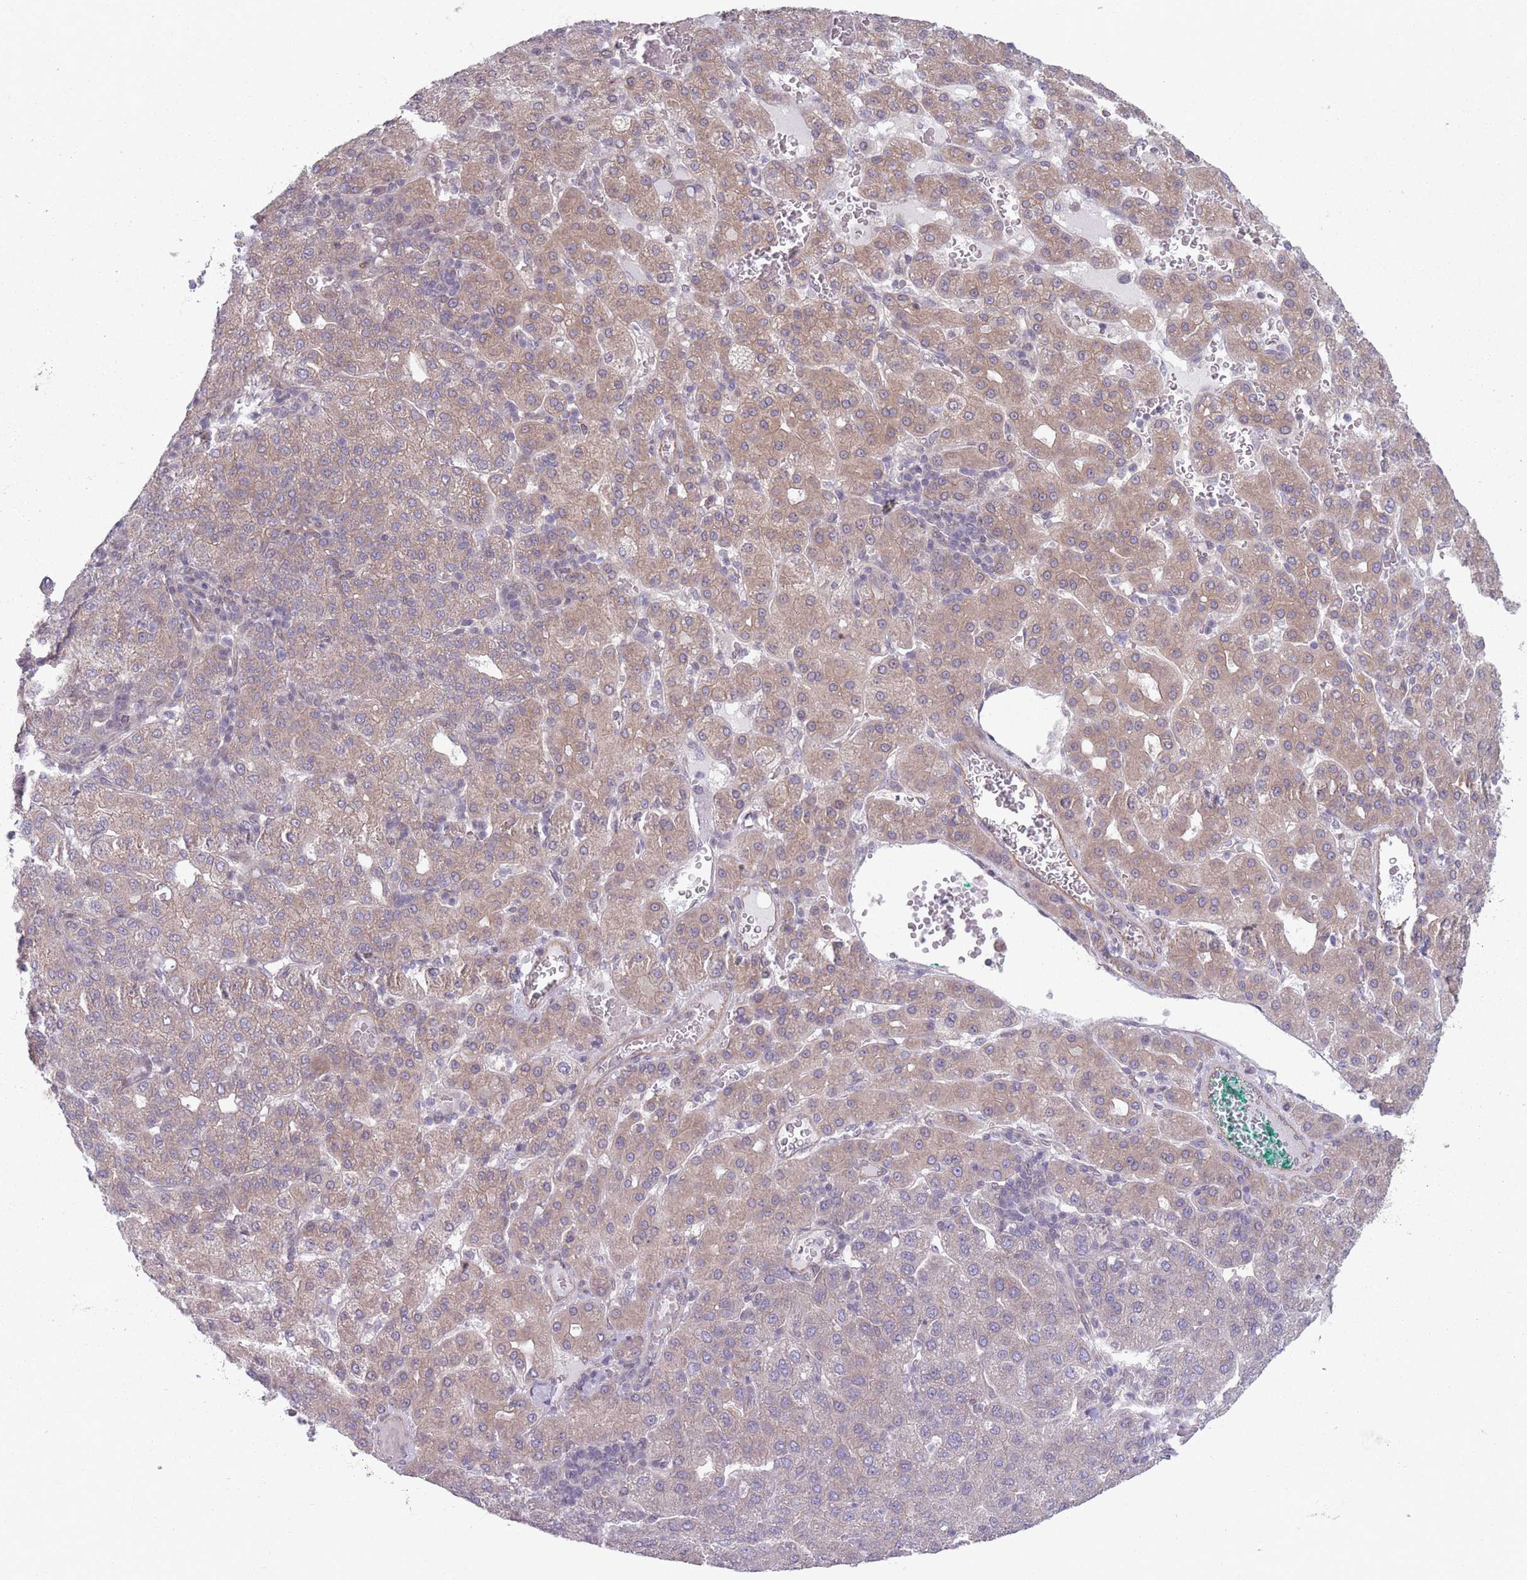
{"staining": {"intensity": "moderate", "quantity": ">75%", "location": "cytoplasmic/membranous"}, "tissue": "liver cancer", "cell_type": "Tumor cells", "image_type": "cancer", "snomed": [{"axis": "morphology", "description": "Carcinoma, Hepatocellular, NOS"}, {"axis": "topography", "description": "Liver"}], "caption": "Human liver cancer stained with a brown dye exhibits moderate cytoplasmic/membranous positive staining in approximately >75% of tumor cells.", "gene": "VRK2", "patient": {"sex": "male", "age": 65}}